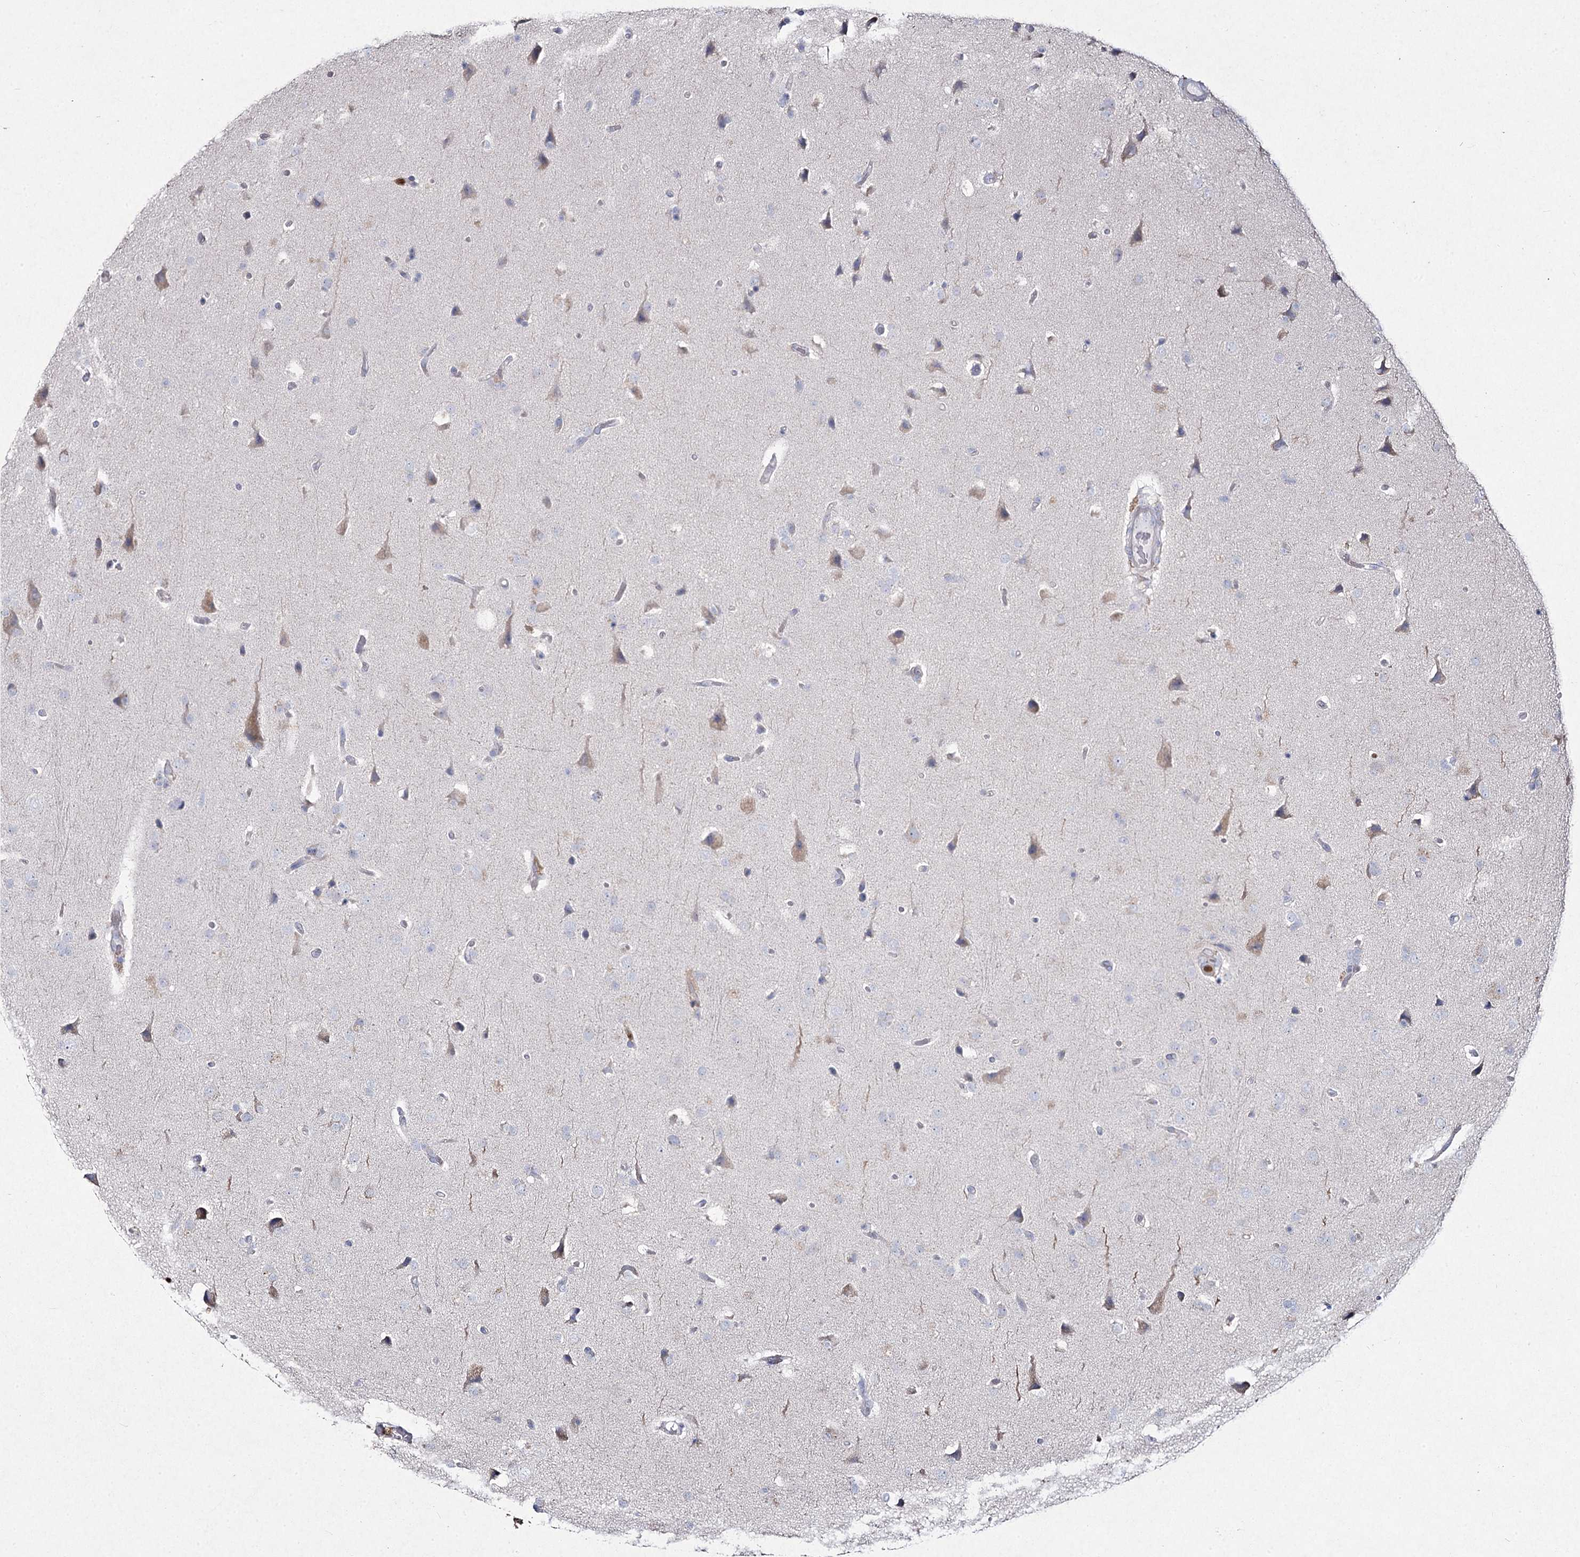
{"staining": {"intensity": "negative", "quantity": "none", "location": "none"}, "tissue": "glioma", "cell_type": "Tumor cells", "image_type": "cancer", "snomed": [{"axis": "morphology", "description": "Glioma, malignant, High grade"}, {"axis": "topography", "description": "Brain"}], "caption": "This is a micrograph of immunohistochemistry (IHC) staining of glioma, which shows no staining in tumor cells.", "gene": "NIPAL4", "patient": {"sex": "male", "age": 72}}